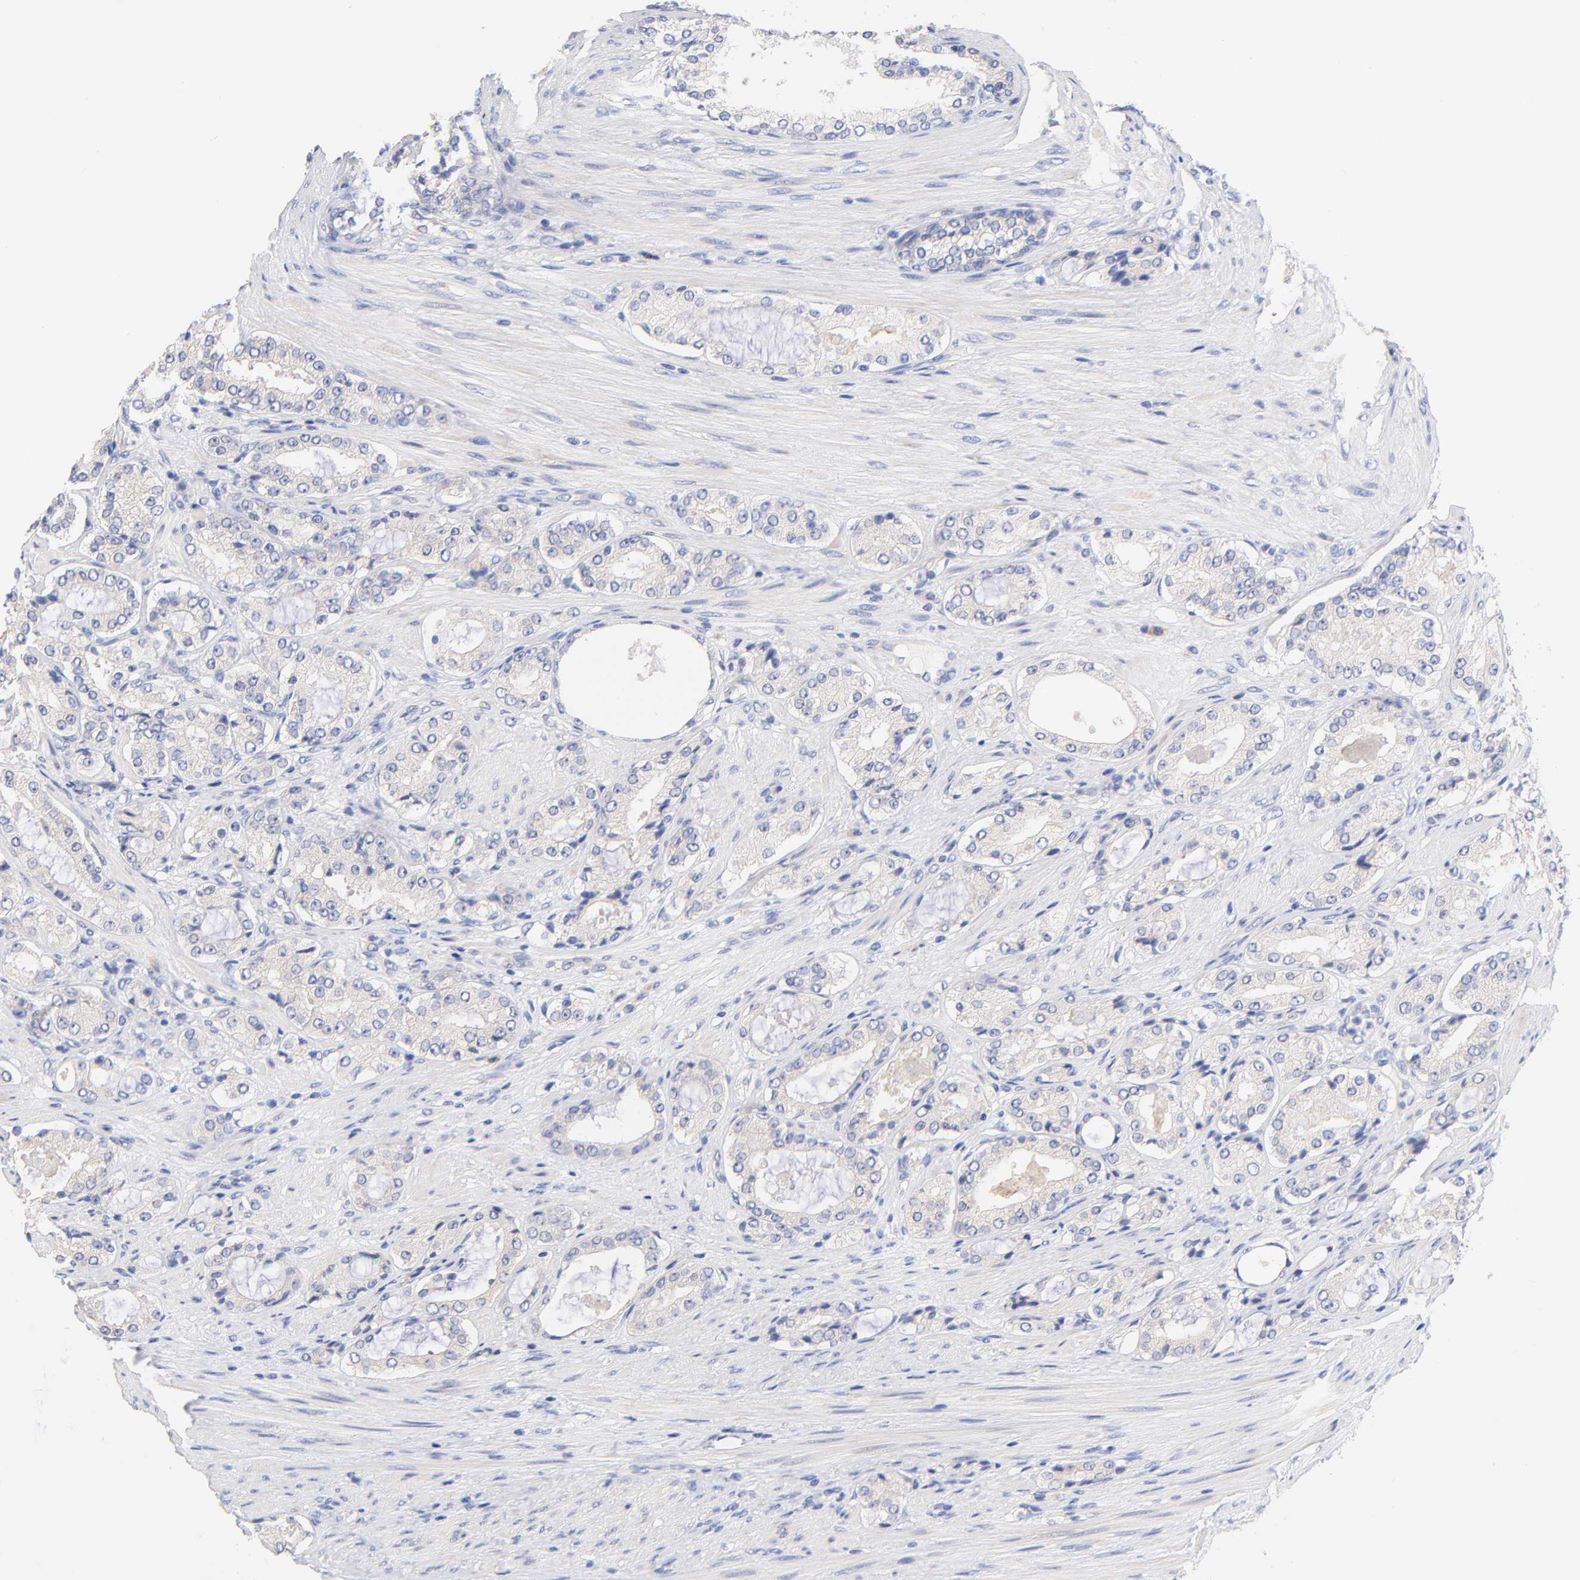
{"staining": {"intensity": "weak", "quantity": "<25%", "location": "cytoplasmic/membranous"}, "tissue": "prostate cancer", "cell_type": "Tumor cells", "image_type": "cancer", "snomed": [{"axis": "morphology", "description": "Adenocarcinoma, High grade"}, {"axis": "topography", "description": "Prostate"}], "caption": "Tumor cells show no significant staining in prostate cancer.", "gene": "TNFRSF13C", "patient": {"sex": "male", "age": 72}}